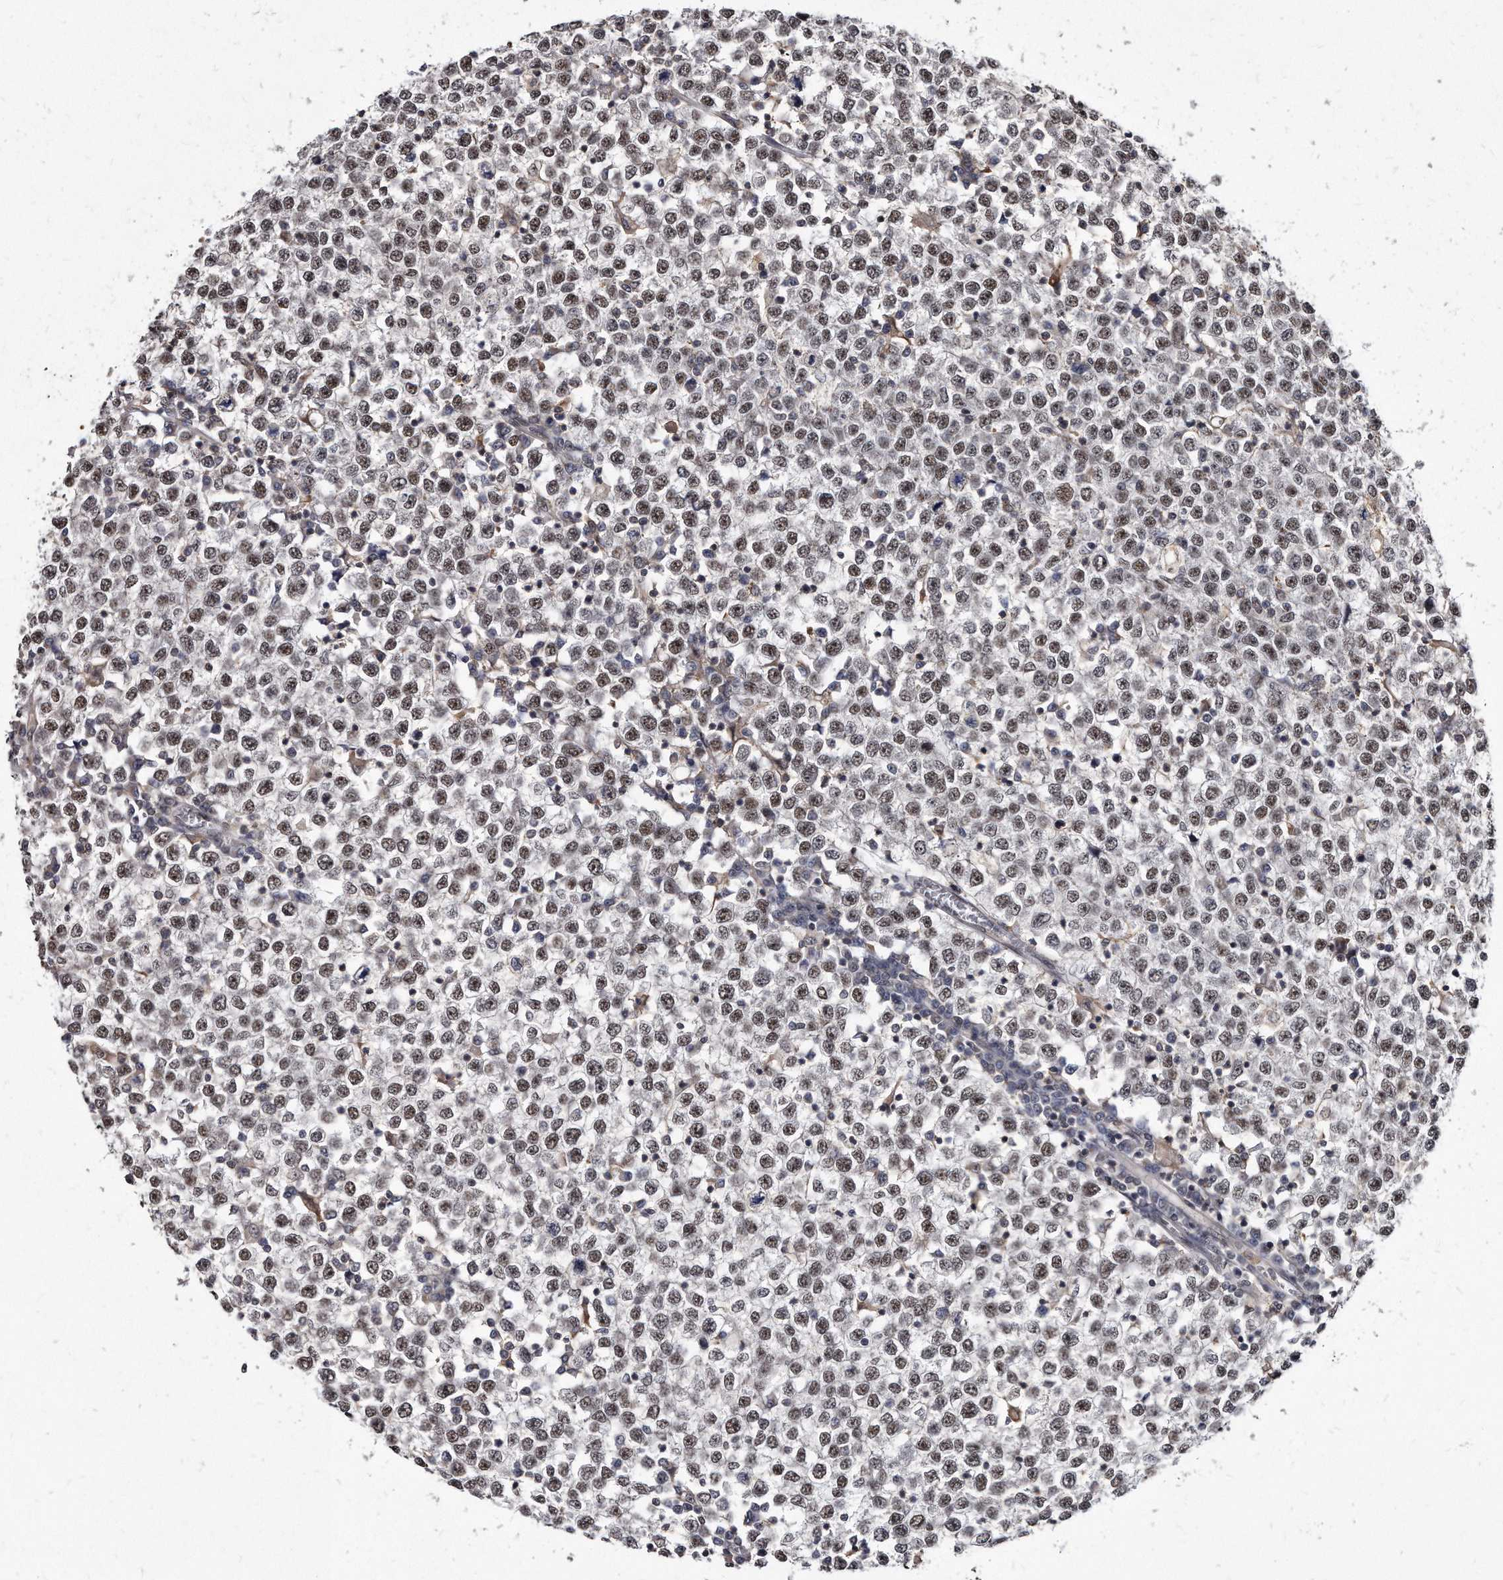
{"staining": {"intensity": "moderate", "quantity": ">75%", "location": "nuclear"}, "tissue": "testis cancer", "cell_type": "Tumor cells", "image_type": "cancer", "snomed": [{"axis": "morphology", "description": "Seminoma, NOS"}, {"axis": "topography", "description": "Testis"}], "caption": "An immunohistochemistry photomicrograph of tumor tissue is shown. Protein staining in brown shows moderate nuclear positivity in testis cancer within tumor cells.", "gene": "KLHDC3", "patient": {"sex": "male", "age": 65}}